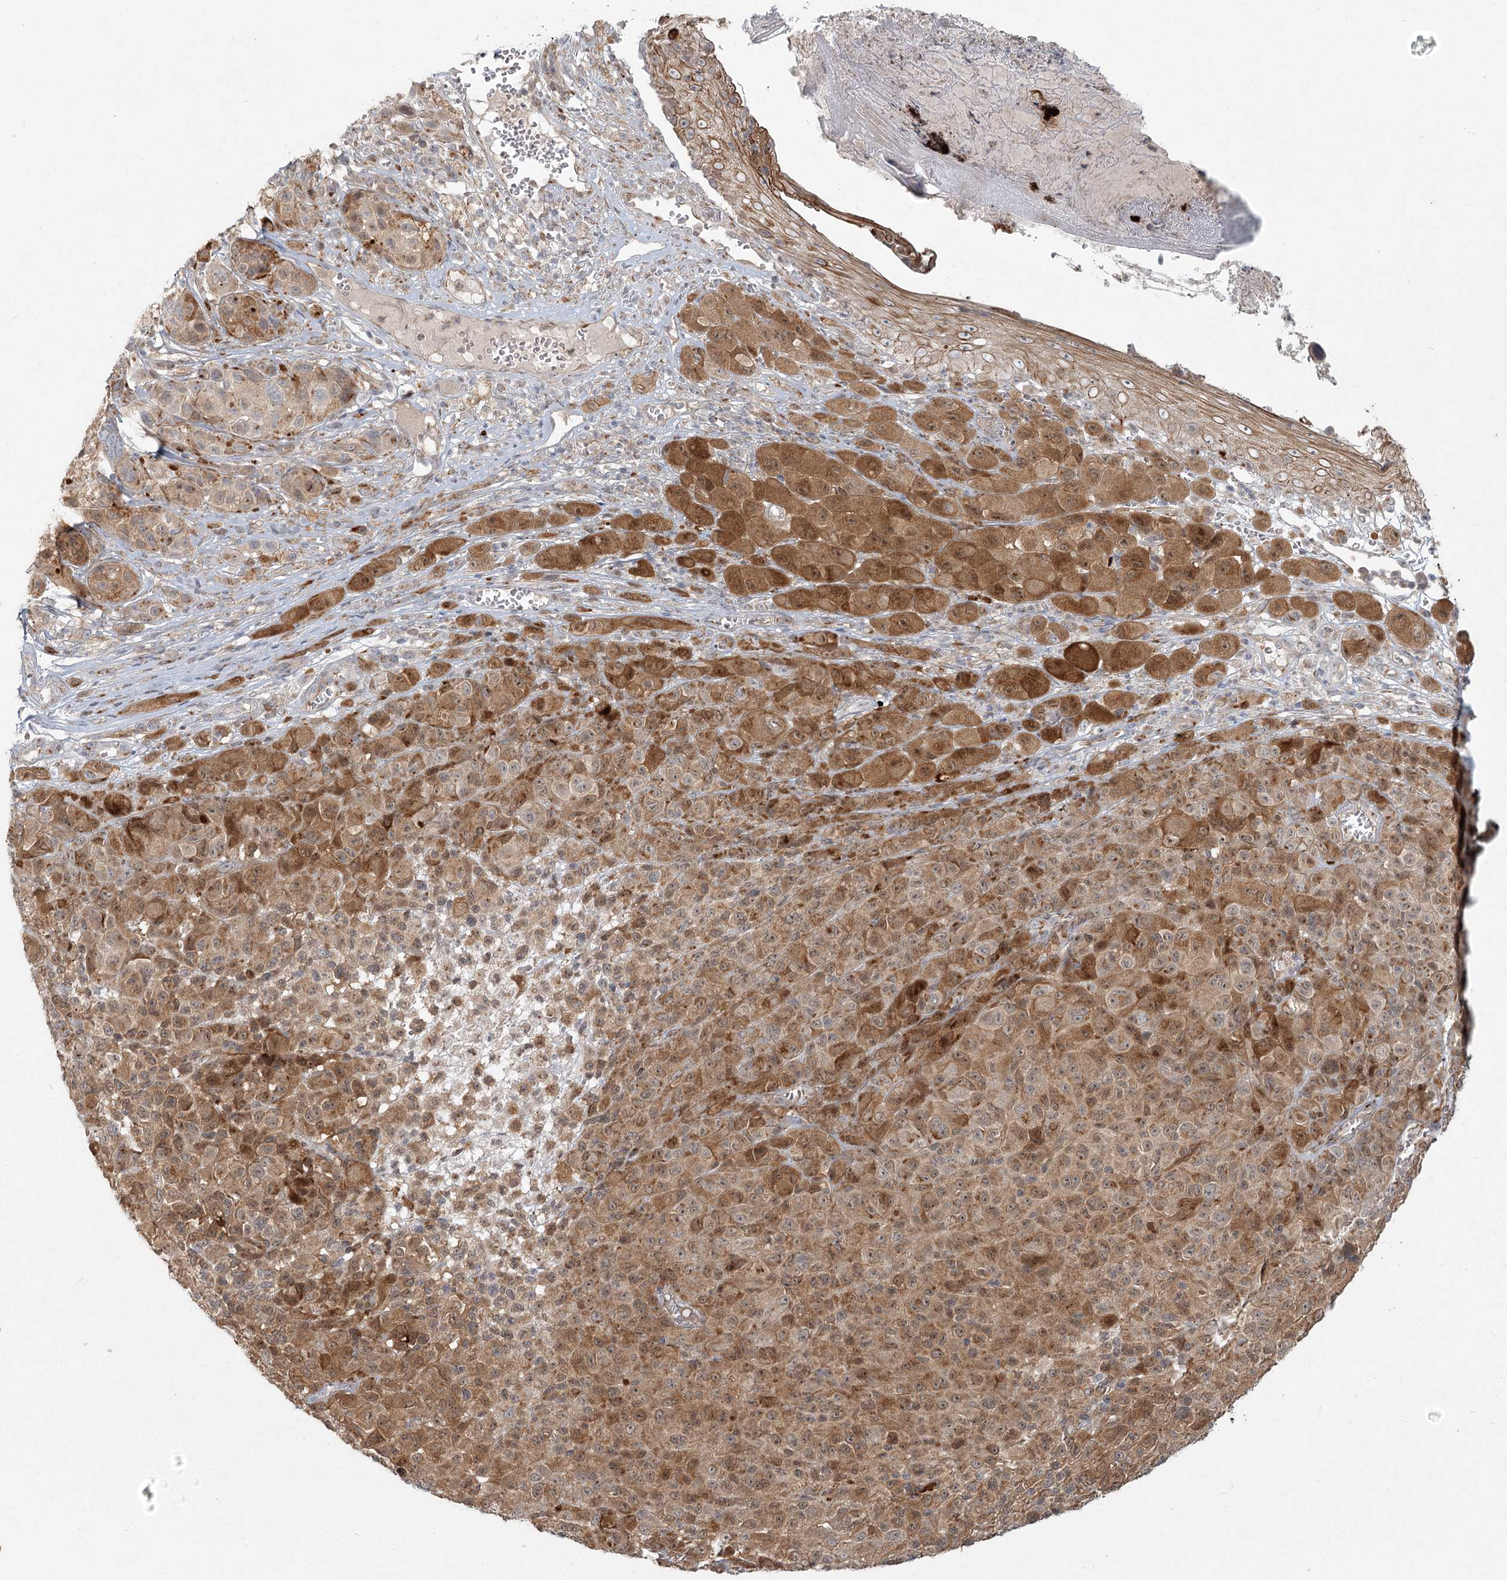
{"staining": {"intensity": "moderate", "quantity": "25%-75%", "location": "cytoplasmic/membranous"}, "tissue": "melanoma", "cell_type": "Tumor cells", "image_type": "cancer", "snomed": [{"axis": "morphology", "description": "Malignant melanoma, NOS"}, {"axis": "topography", "description": "Skin of trunk"}], "caption": "Malignant melanoma stained with a protein marker demonstrates moderate staining in tumor cells.", "gene": "LRP2BP", "patient": {"sex": "male", "age": 71}}